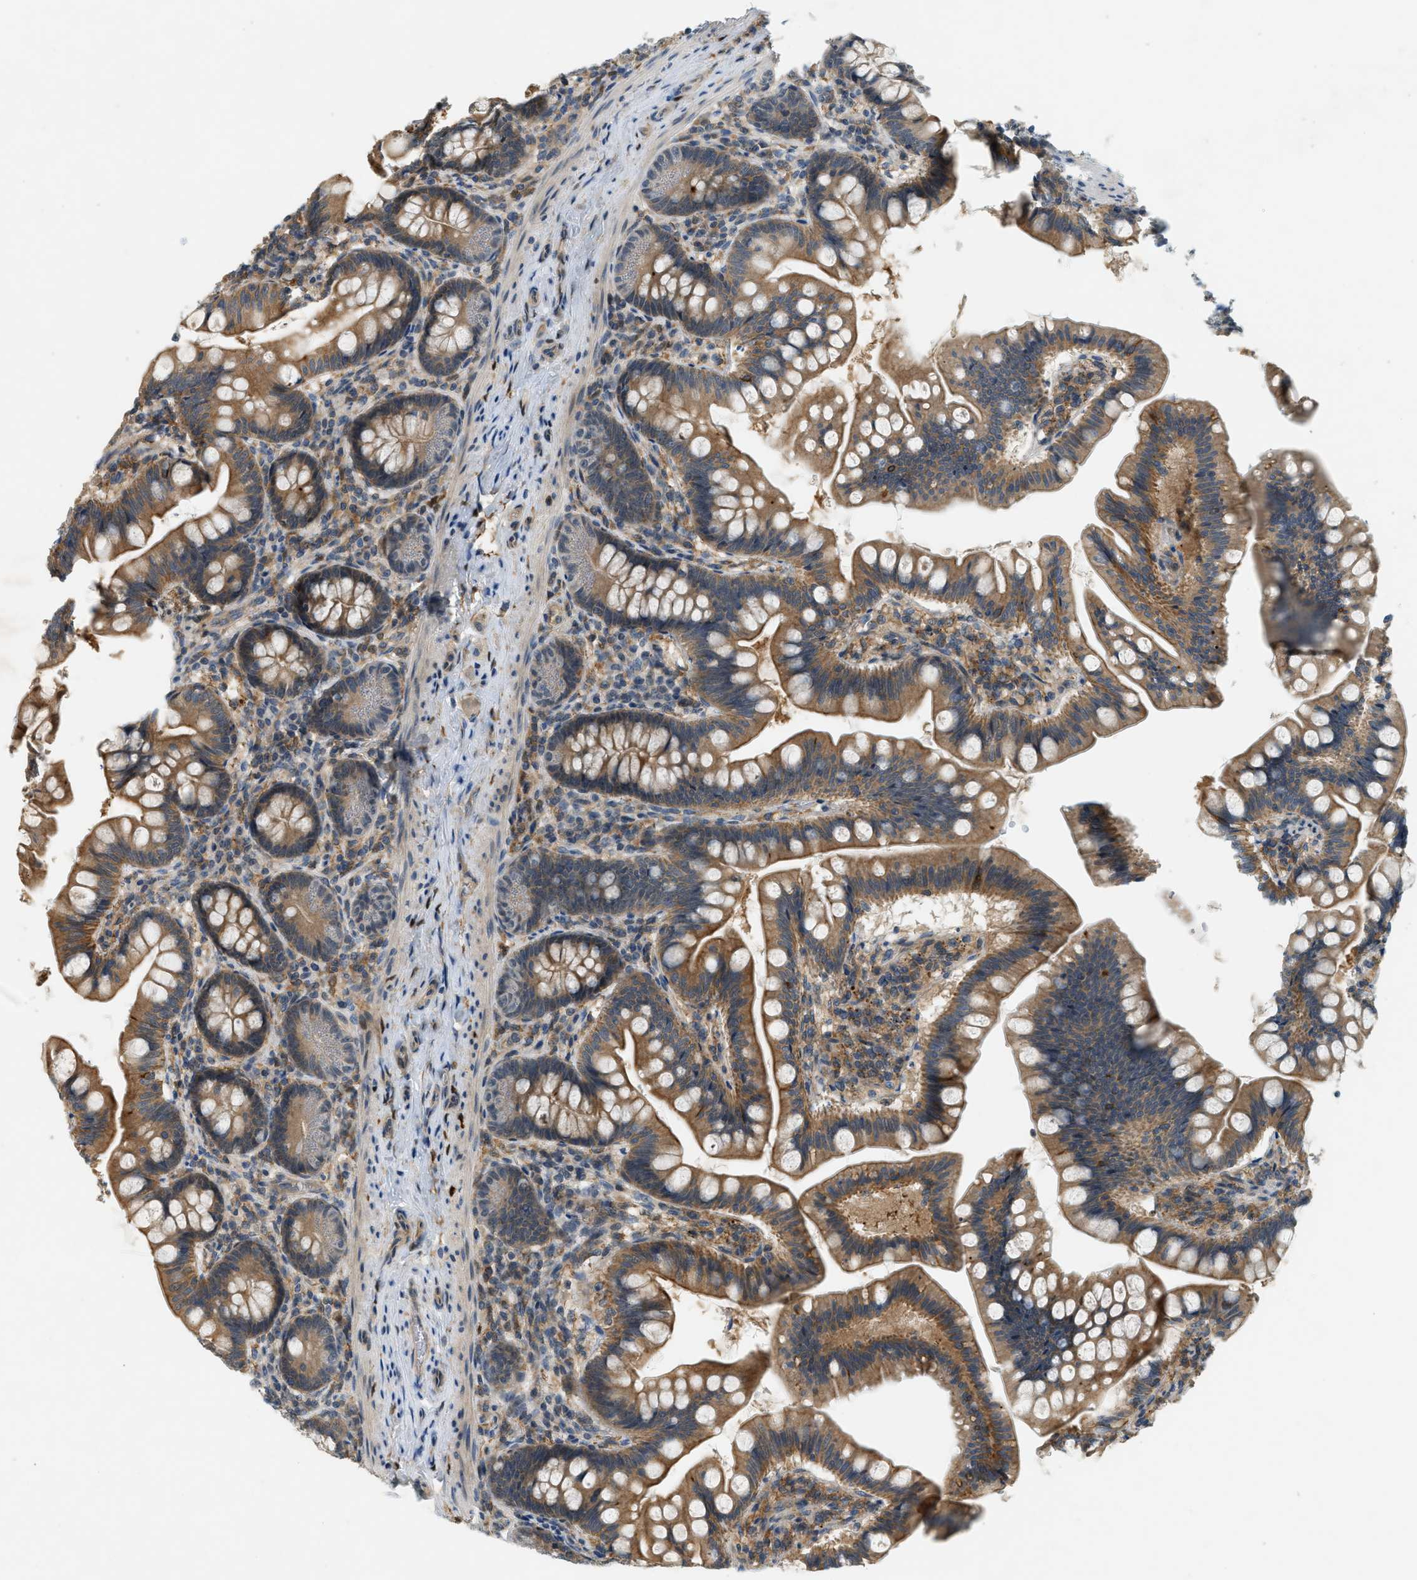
{"staining": {"intensity": "moderate", "quantity": ">75%", "location": "cytoplasmic/membranous"}, "tissue": "small intestine", "cell_type": "Glandular cells", "image_type": "normal", "snomed": [{"axis": "morphology", "description": "Normal tissue, NOS"}, {"axis": "topography", "description": "Small intestine"}], "caption": "Immunohistochemistry histopathology image of unremarkable human small intestine stained for a protein (brown), which reveals medium levels of moderate cytoplasmic/membranous staining in approximately >75% of glandular cells.", "gene": "PDCL3", "patient": {"sex": "male", "age": 7}}